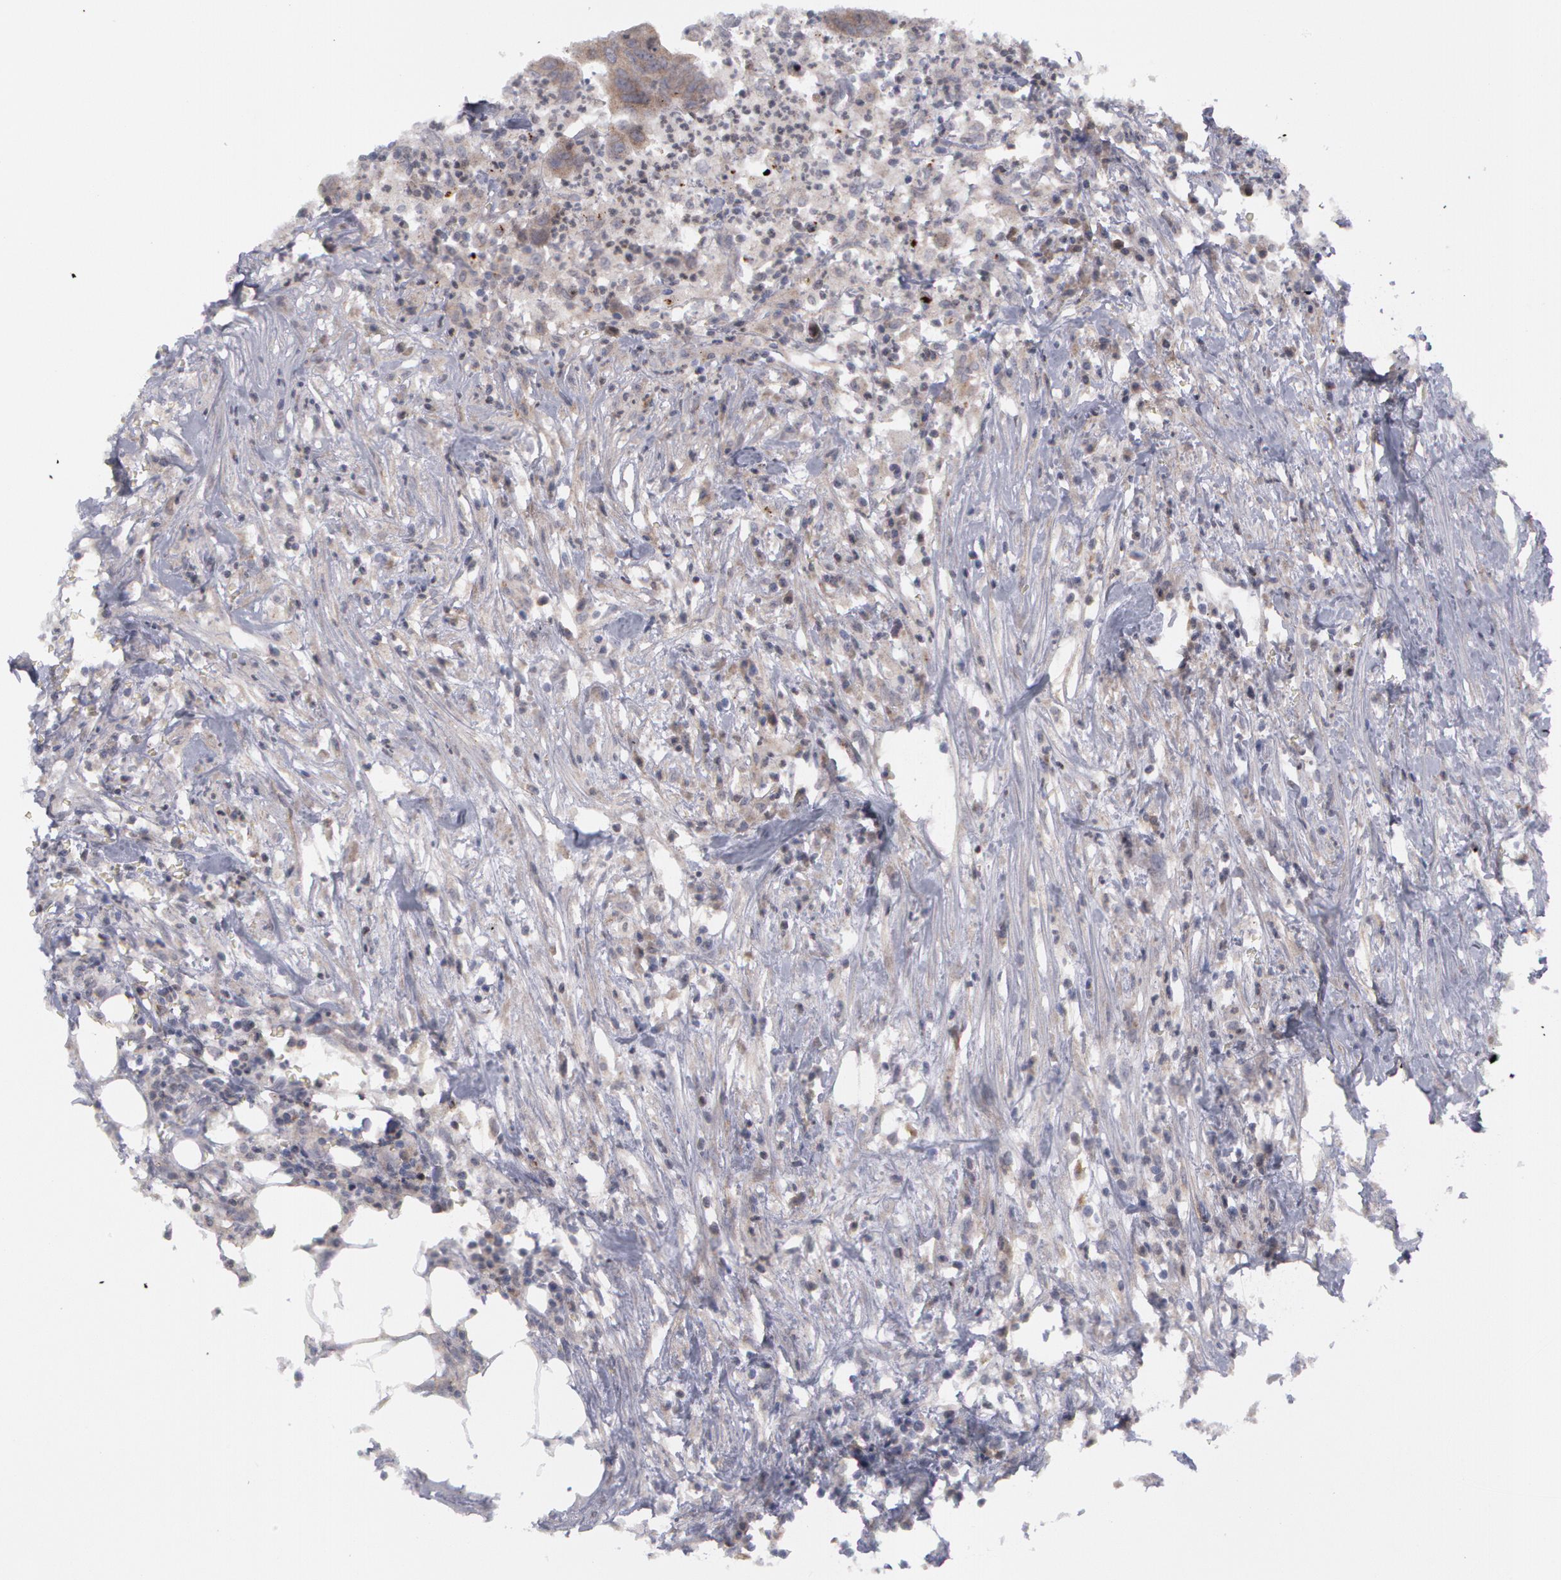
{"staining": {"intensity": "weak", "quantity": "25%-75%", "location": "cytoplasmic/membranous"}, "tissue": "colorectal cancer", "cell_type": "Tumor cells", "image_type": "cancer", "snomed": [{"axis": "morphology", "description": "Adenocarcinoma, NOS"}, {"axis": "topography", "description": "Colon"}], "caption": "Colorectal adenocarcinoma stained with a brown dye reveals weak cytoplasmic/membranous positive positivity in about 25%-75% of tumor cells.", "gene": "ERBB2", "patient": {"sex": "male", "age": 55}}